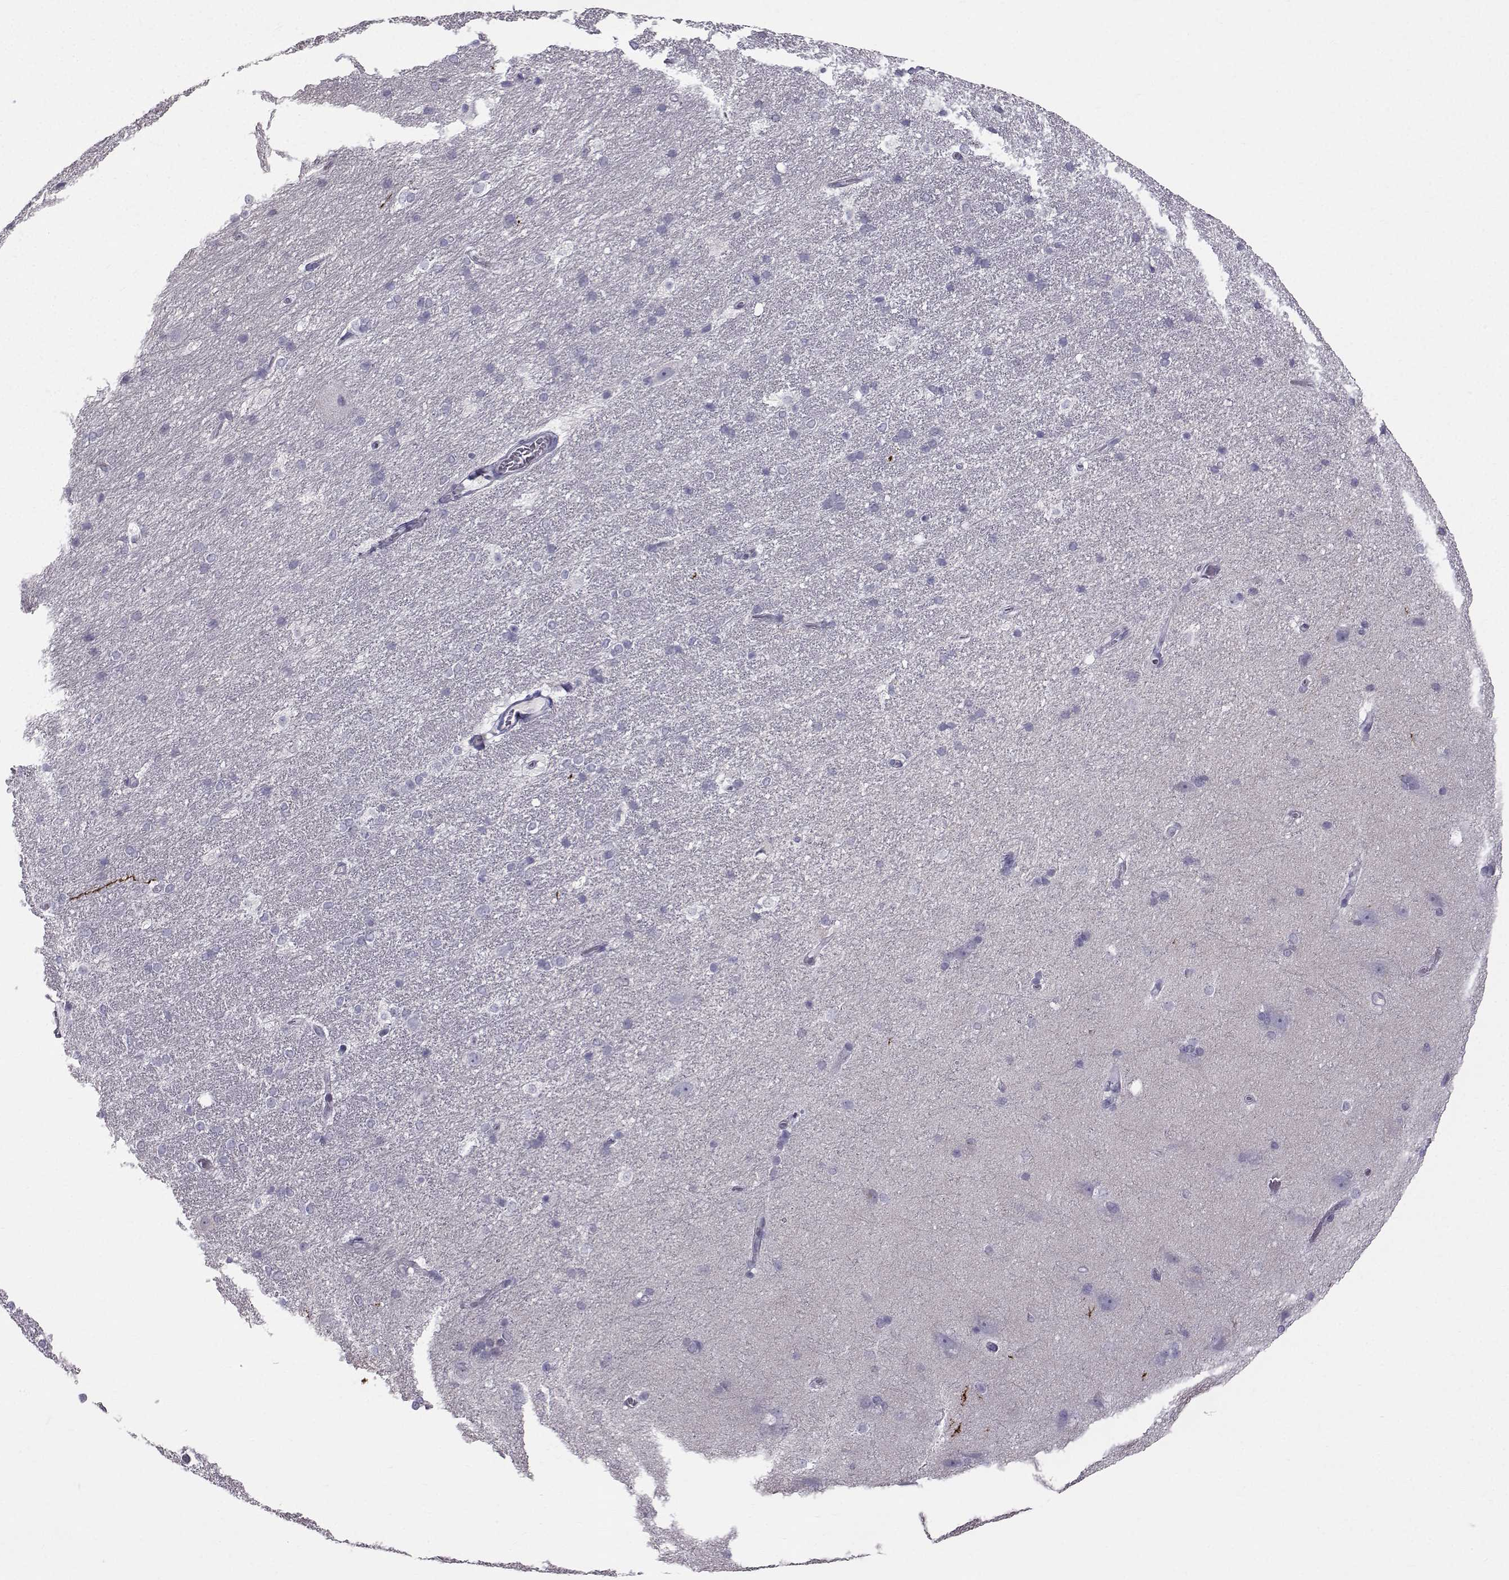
{"staining": {"intensity": "negative", "quantity": "none", "location": "none"}, "tissue": "hippocampus", "cell_type": "Glial cells", "image_type": "normal", "snomed": [{"axis": "morphology", "description": "Normal tissue, NOS"}, {"axis": "topography", "description": "Cerebral cortex"}, {"axis": "topography", "description": "Hippocampus"}], "caption": "Protein analysis of benign hippocampus displays no significant positivity in glial cells. The staining is performed using DAB brown chromogen with nuclei counter-stained in using hematoxylin.", "gene": "CALCR", "patient": {"sex": "female", "age": 19}}